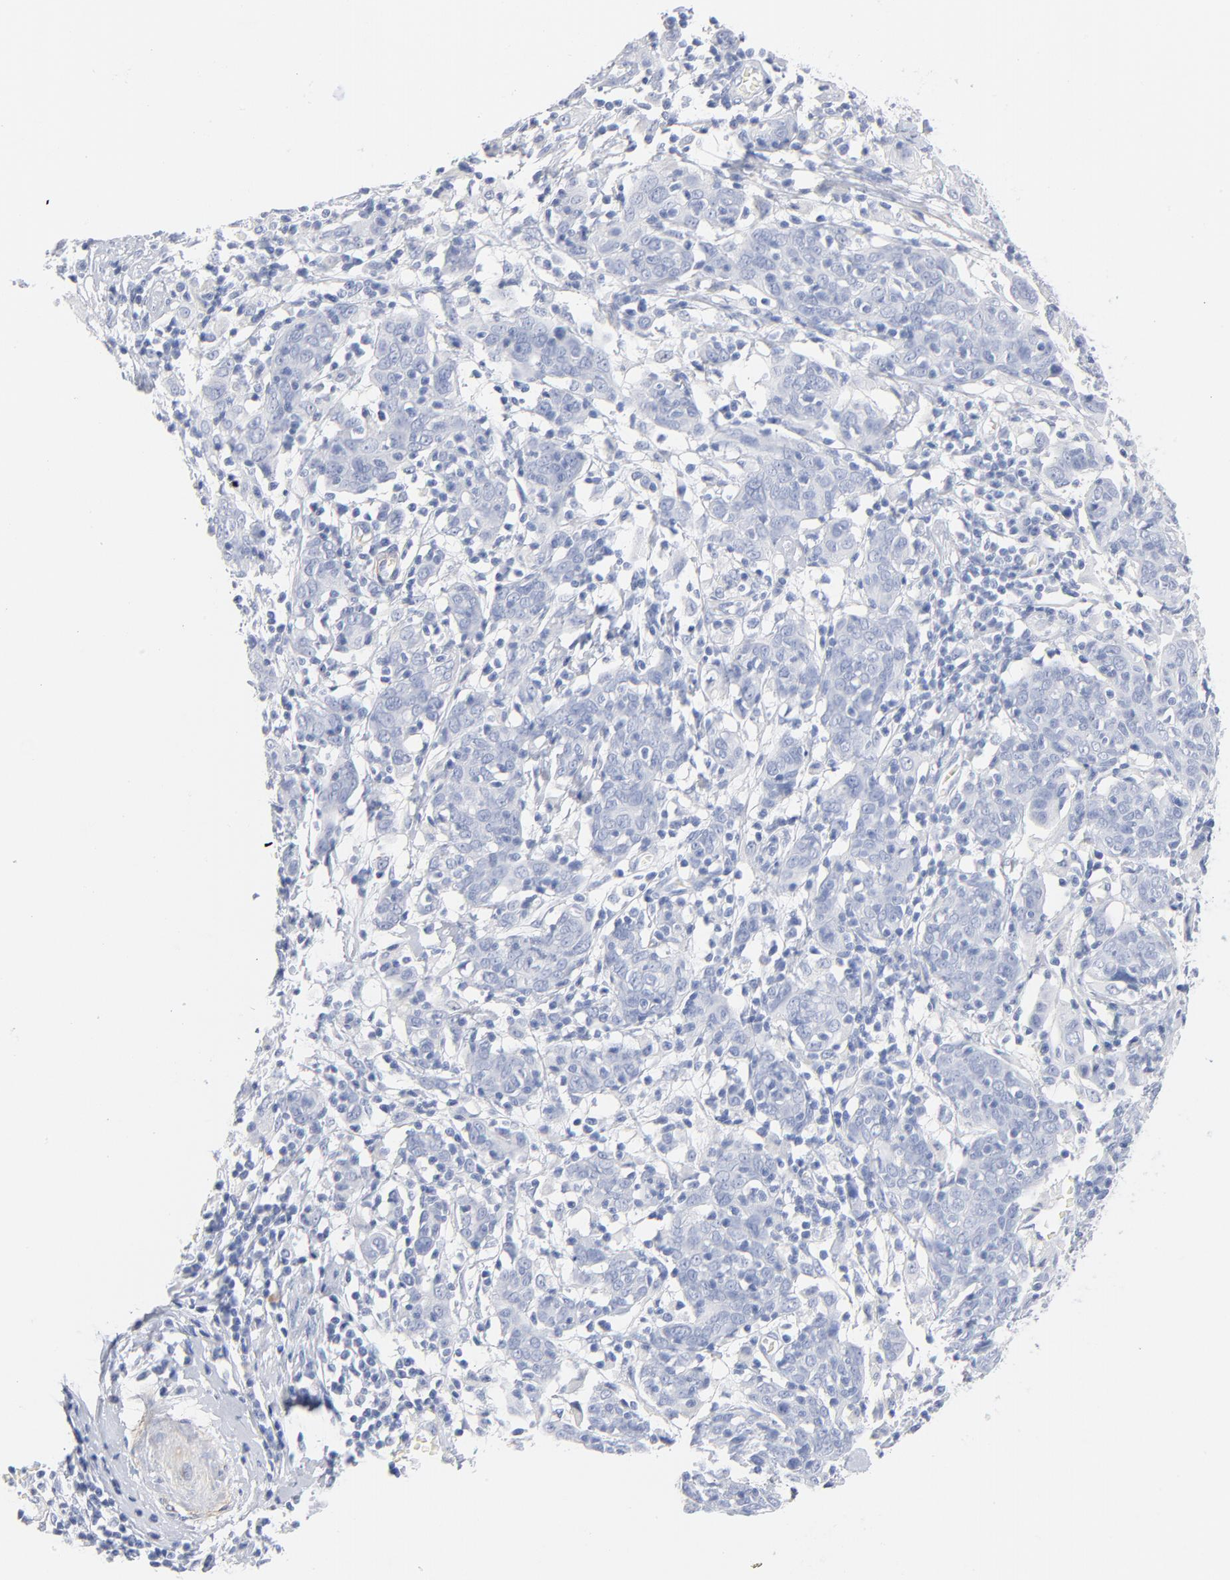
{"staining": {"intensity": "negative", "quantity": "none", "location": "none"}, "tissue": "cervical cancer", "cell_type": "Tumor cells", "image_type": "cancer", "snomed": [{"axis": "morphology", "description": "Normal tissue, NOS"}, {"axis": "morphology", "description": "Squamous cell carcinoma, NOS"}, {"axis": "topography", "description": "Cervix"}], "caption": "Squamous cell carcinoma (cervical) was stained to show a protein in brown. There is no significant positivity in tumor cells.", "gene": "AGTR1", "patient": {"sex": "female", "age": 67}}